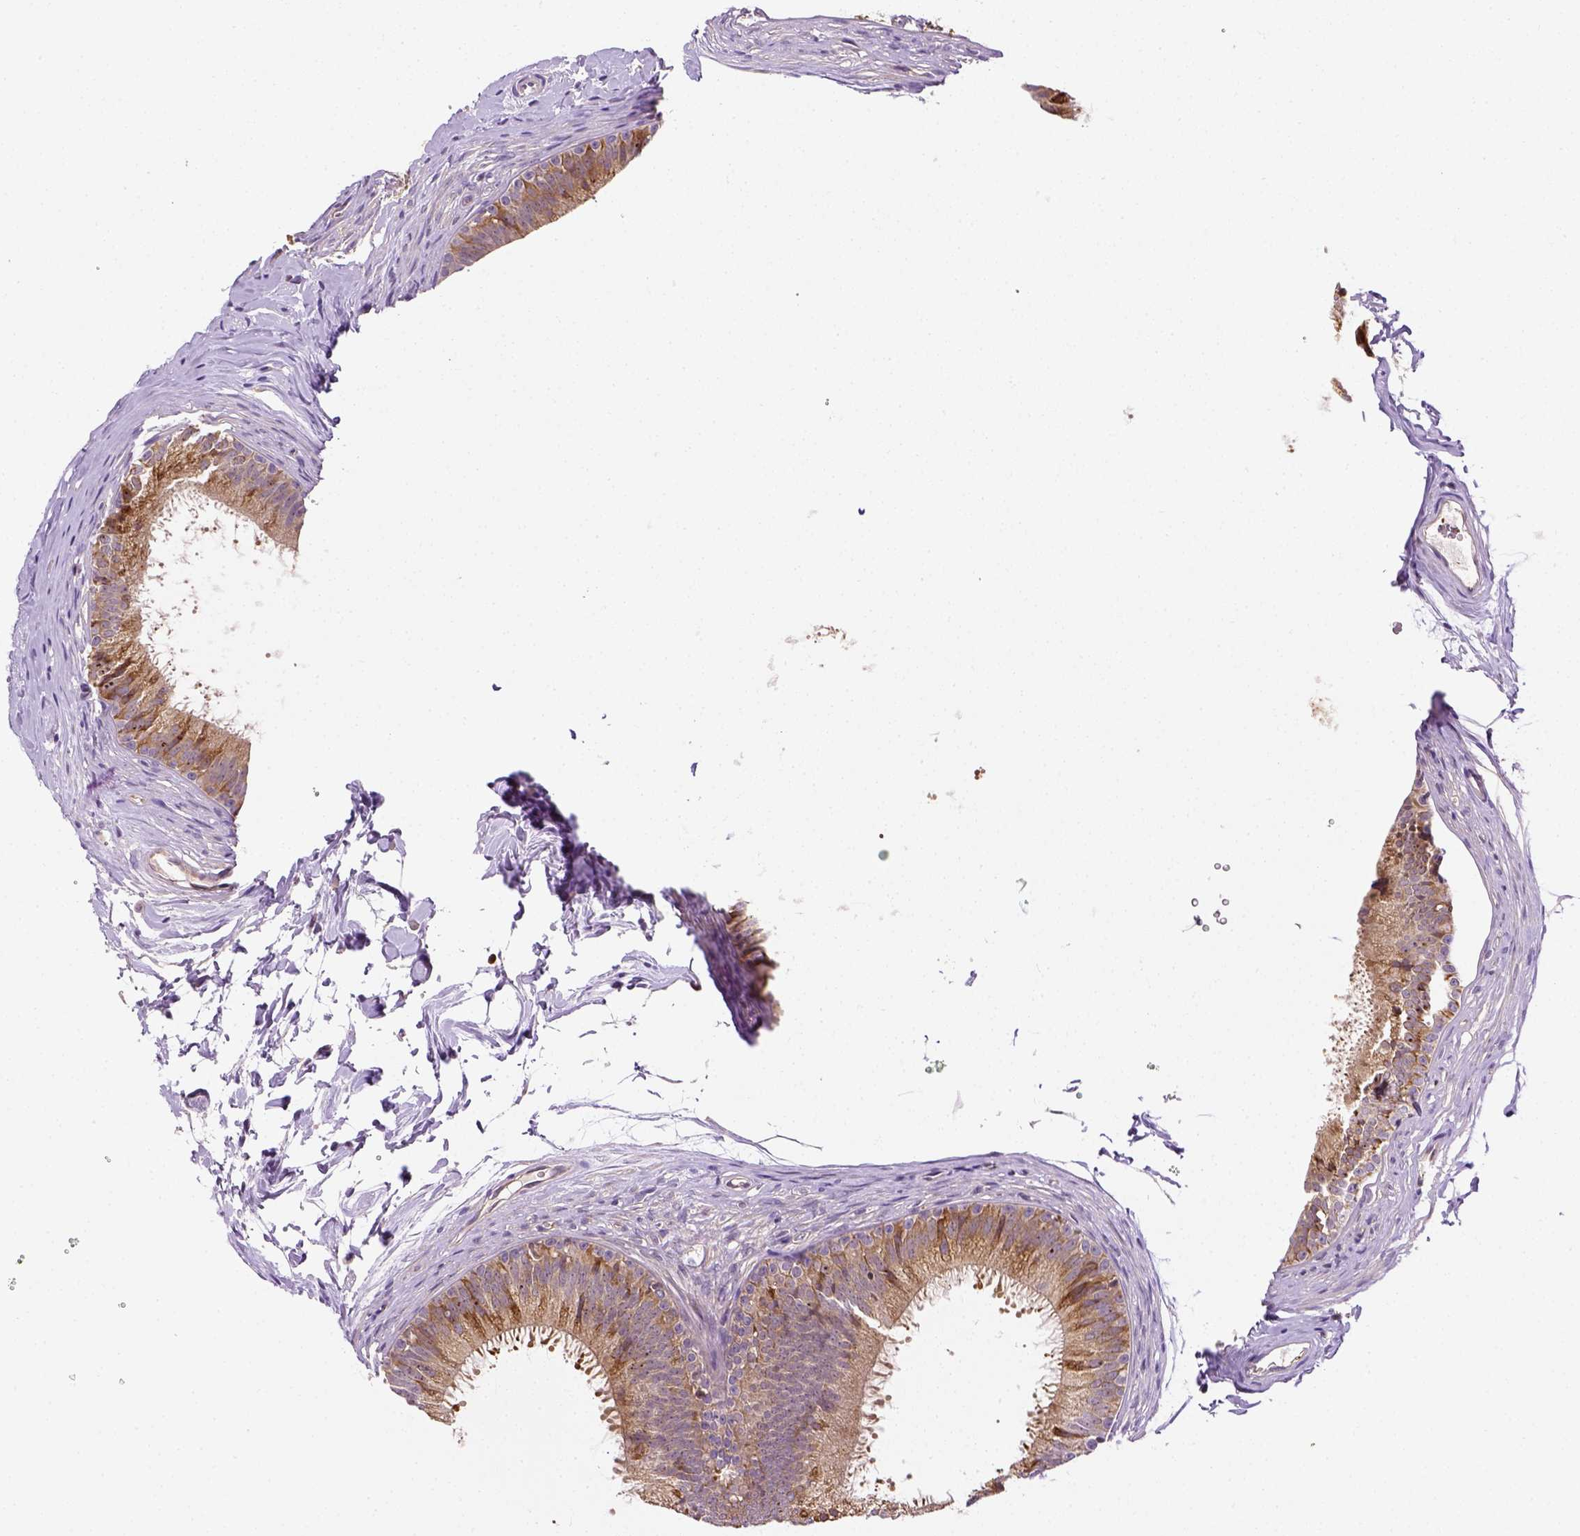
{"staining": {"intensity": "moderate", "quantity": "25%-75%", "location": "cytoplasmic/membranous"}, "tissue": "epididymis", "cell_type": "Glandular cells", "image_type": "normal", "snomed": [{"axis": "morphology", "description": "Normal tissue, NOS"}, {"axis": "topography", "description": "Epididymis"}], "caption": "Immunohistochemistry histopathology image of normal epididymis: epididymis stained using immunohistochemistry displays medium levels of moderate protein expression localized specifically in the cytoplasmic/membranous of glandular cells, appearing as a cytoplasmic/membranous brown color.", "gene": "MATK", "patient": {"sex": "male", "age": 24}}